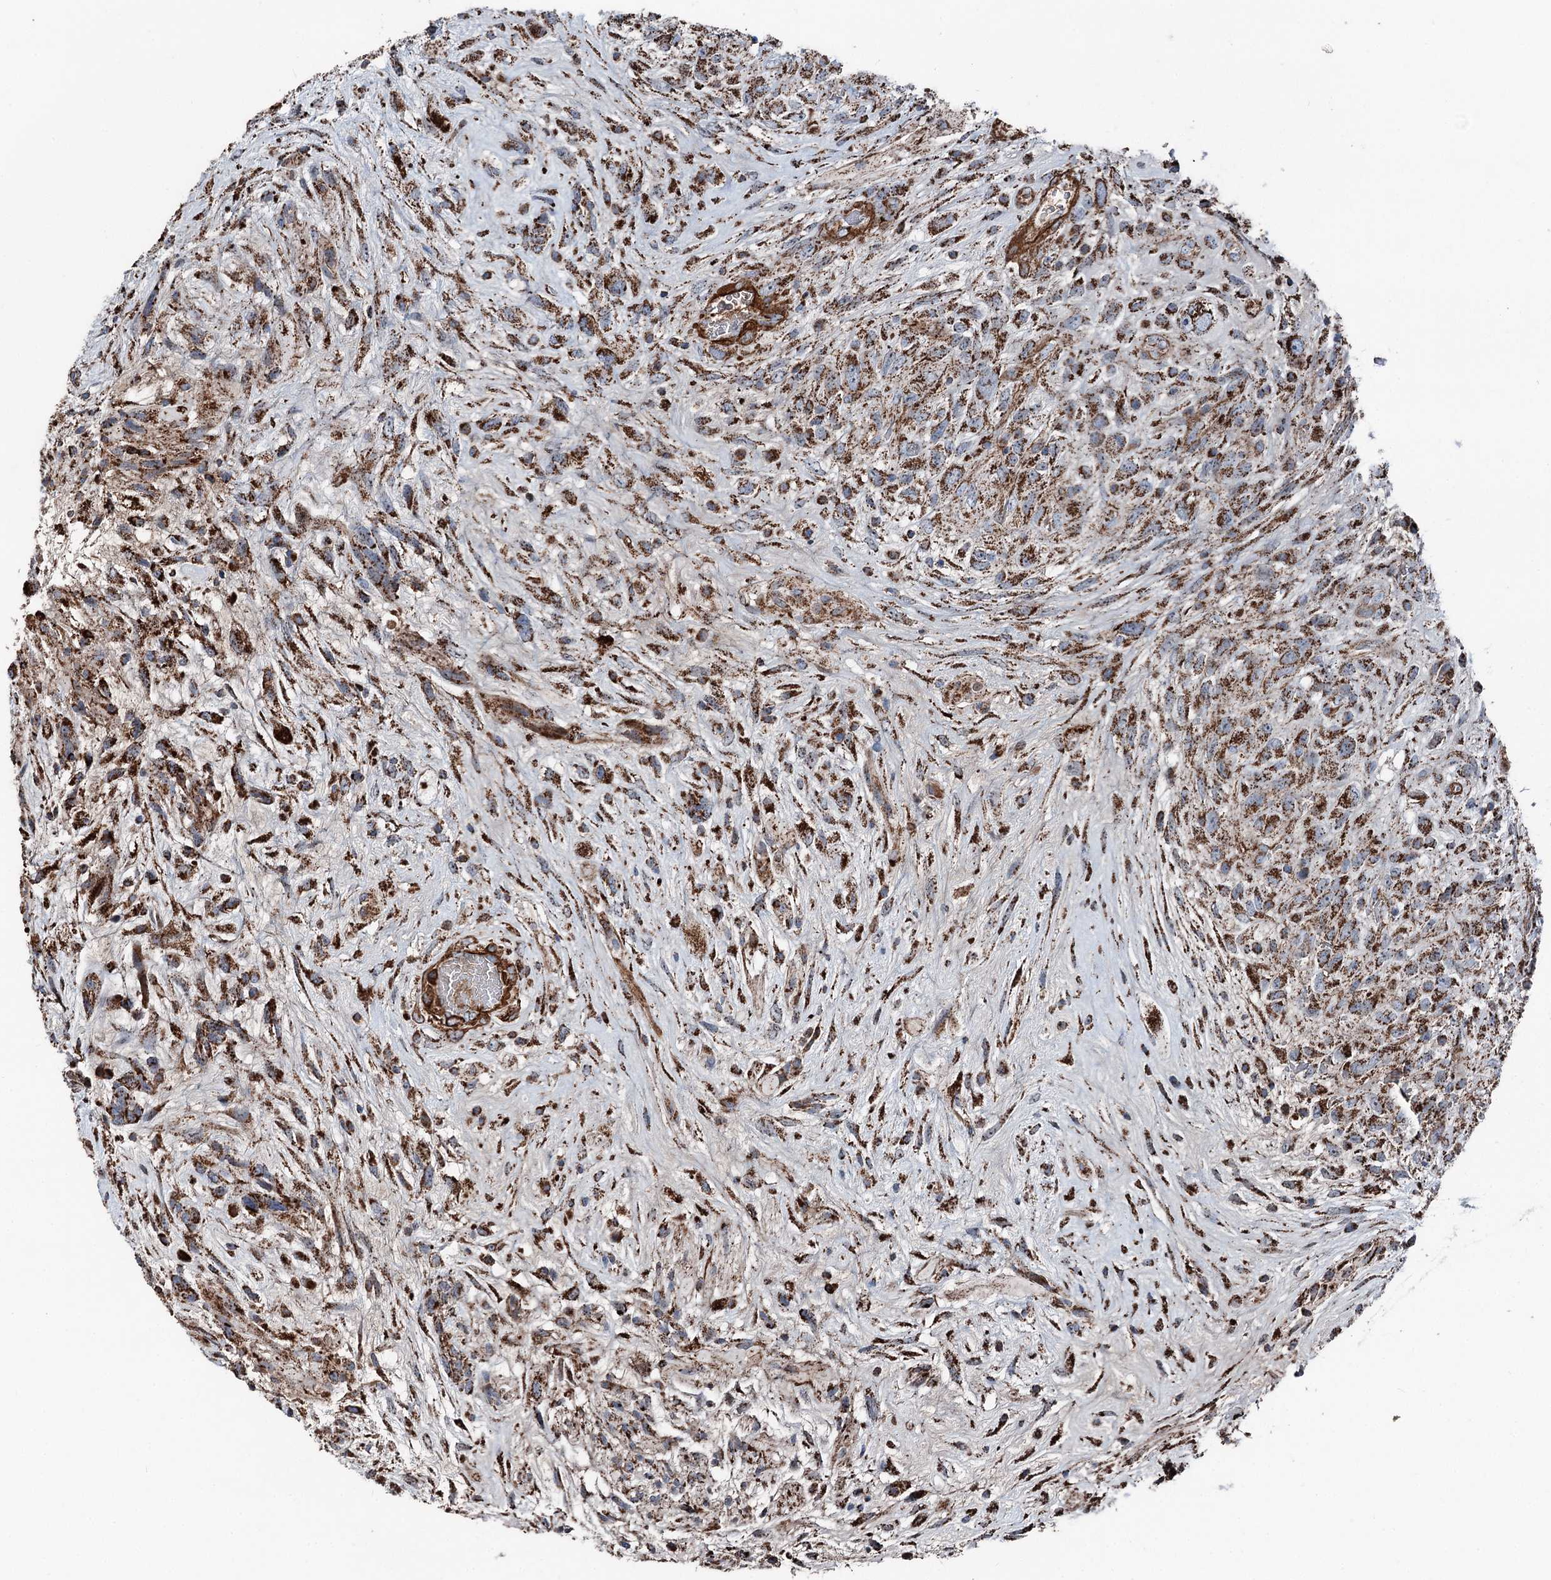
{"staining": {"intensity": "strong", "quantity": ">75%", "location": "cytoplasmic/membranous"}, "tissue": "glioma", "cell_type": "Tumor cells", "image_type": "cancer", "snomed": [{"axis": "morphology", "description": "Glioma, malignant, High grade"}, {"axis": "topography", "description": "Brain"}], "caption": "This is a photomicrograph of immunohistochemistry staining of high-grade glioma (malignant), which shows strong positivity in the cytoplasmic/membranous of tumor cells.", "gene": "DDIAS", "patient": {"sex": "male", "age": 61}}